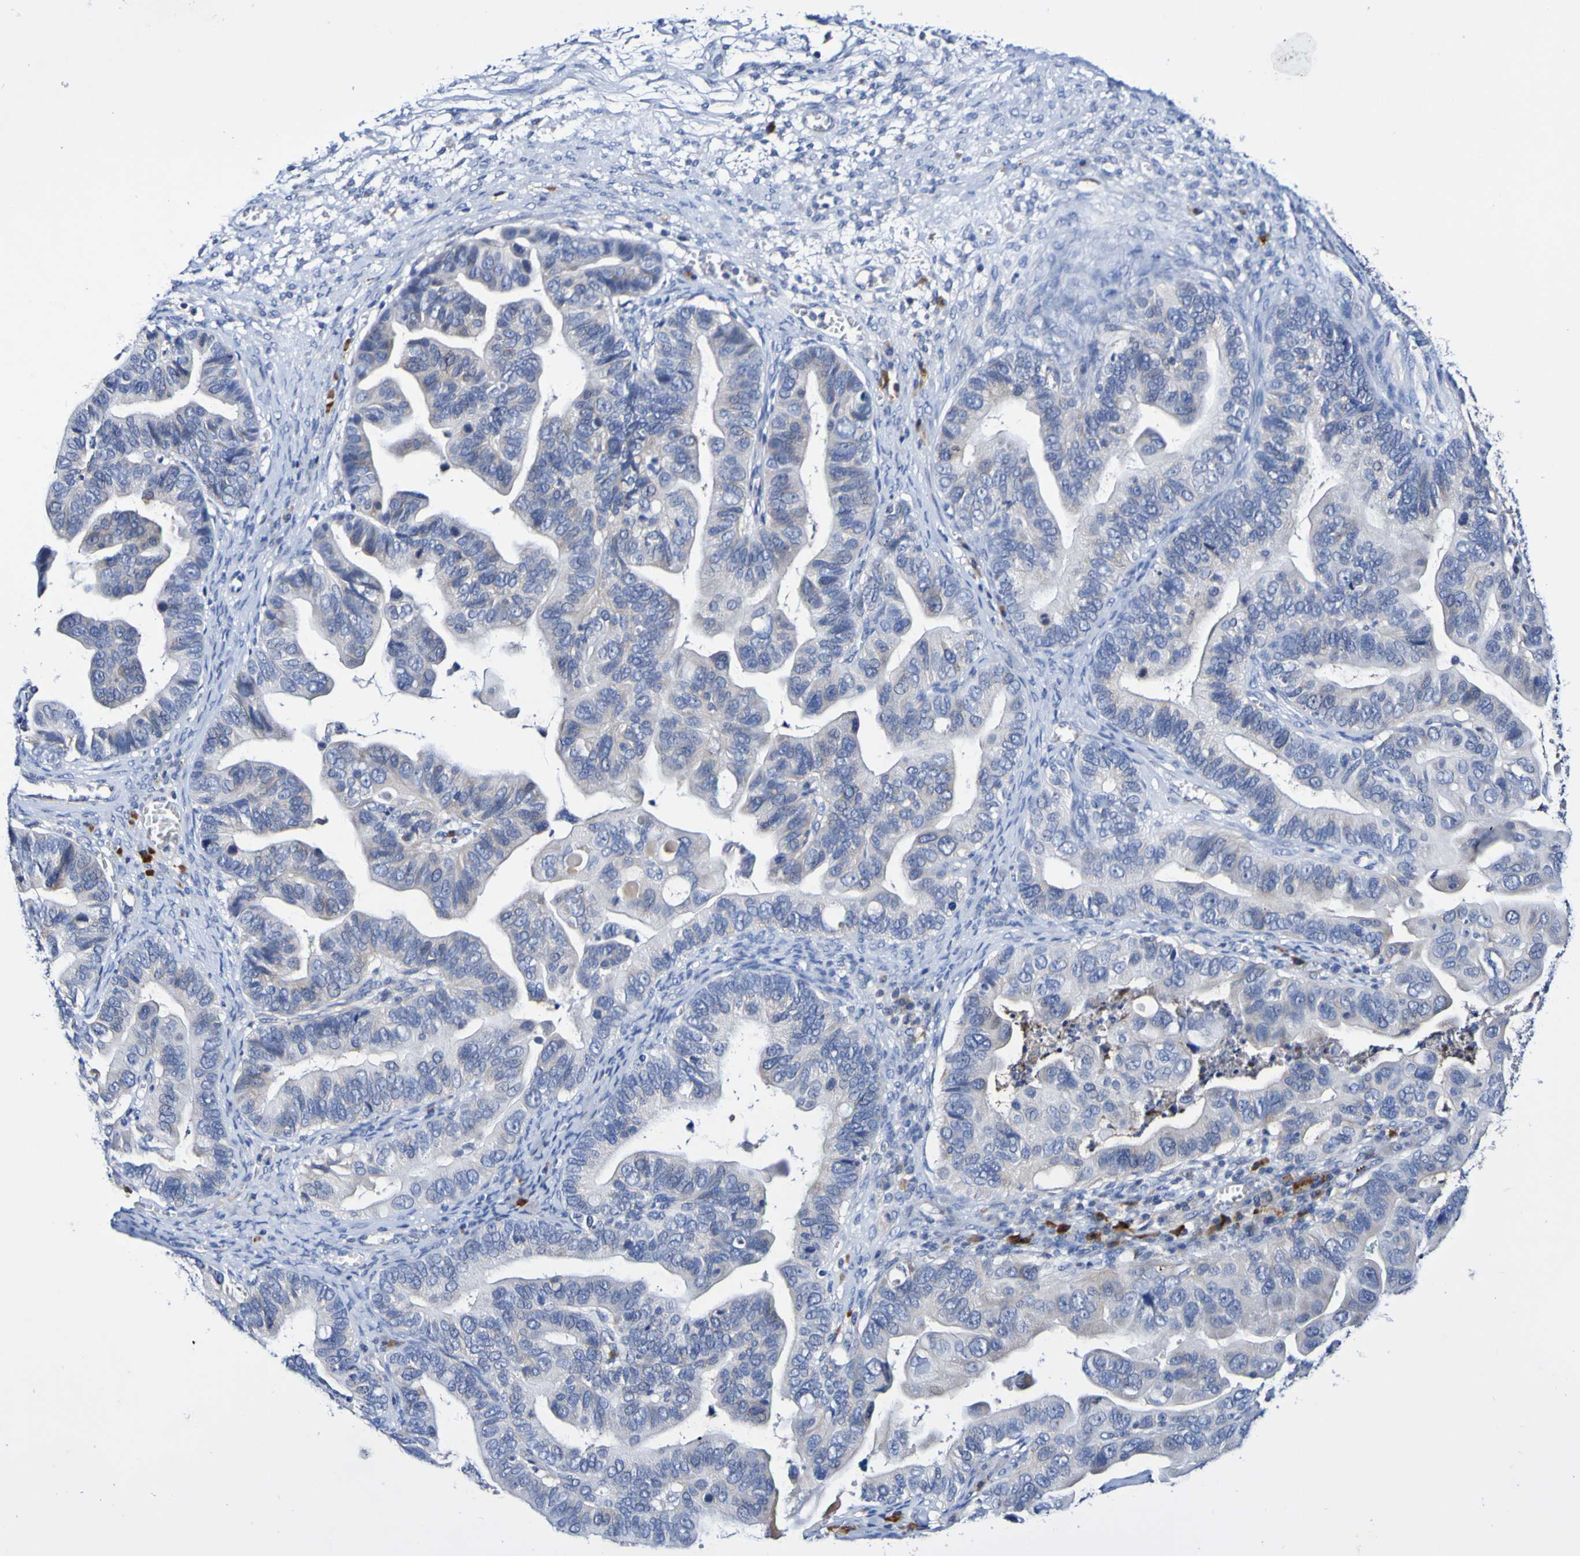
{"staining": {"intensity": "negative", "quantity": "none", "location": "none"}, "tissue": "ovarian cancer", "cell_type": "Tumor cells", "image_type": "cancer", "snomed": [{"axis": "morphology", "description": "Cystadenocarcinoma, serous, NOS"}, {"axis": "topography", "description": "Ovary"}], "caption": "Immunohistochemistry (IHC) histopathology image of neoplastic tissue: human ovarian serous cystadenocarcinoma stained with DAB displays no significant protein positivity in tumor cells.", "gene": "ACVR1C", "patient": {"sex": "female", "age": 56}}